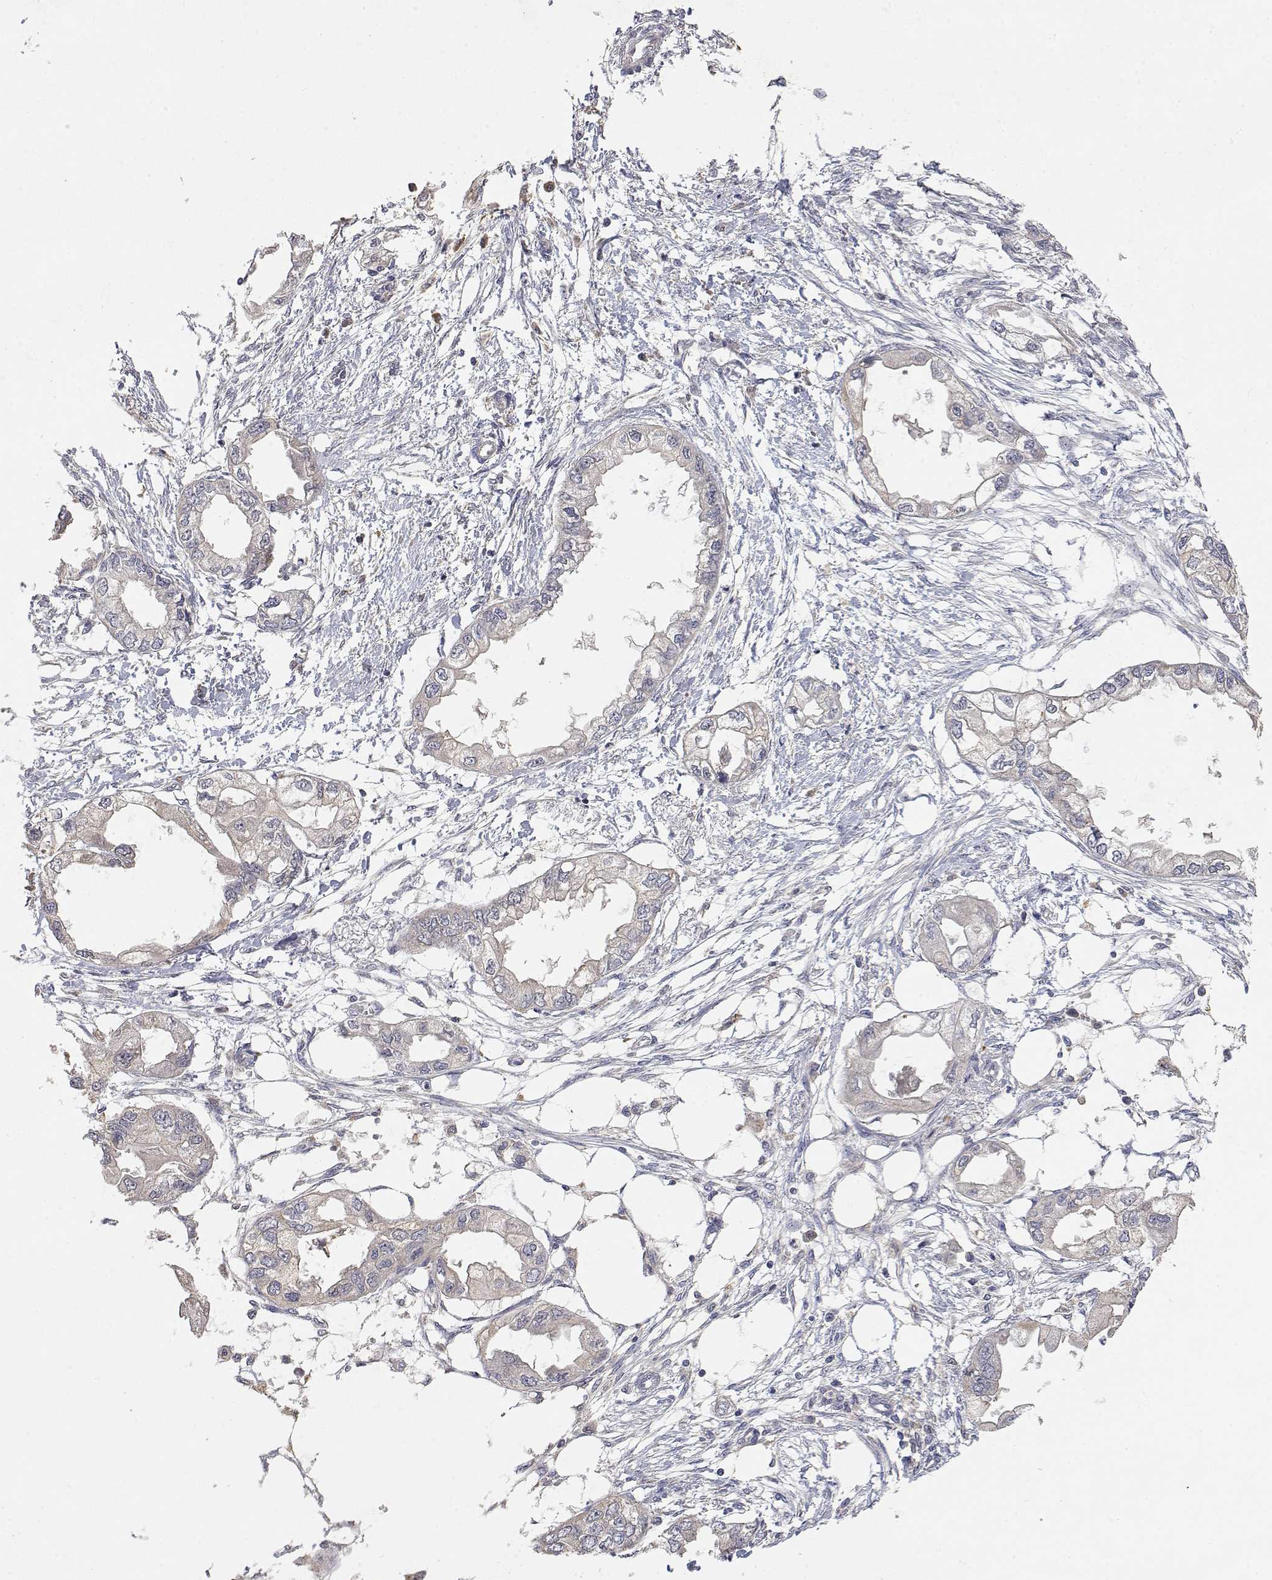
{"staining": {"intensity": "negative", "quantity": "none", "location": "none"}, "tissue": "endometrial cancer", "cell_type": "Tumor cells", "image_type": "cancer", "snomed": [{"axis": "morphology", "description": "Adenocarcinoma, NOS"}, {"axis": "morphology", "description": "Adenocarcinoma, metastatic, NOS"}, {"axis": "topography", "description": "Adipose tissue"}, {"axis": "topography", "description": "Endometrium"}], "caption": "Immunohistochemical staining of endometrial metastatic adenocarcinoma displays no significant staining in tumor cells.", "gene": "LONRF3", "patient": {"sex": "female", "age": 67}}